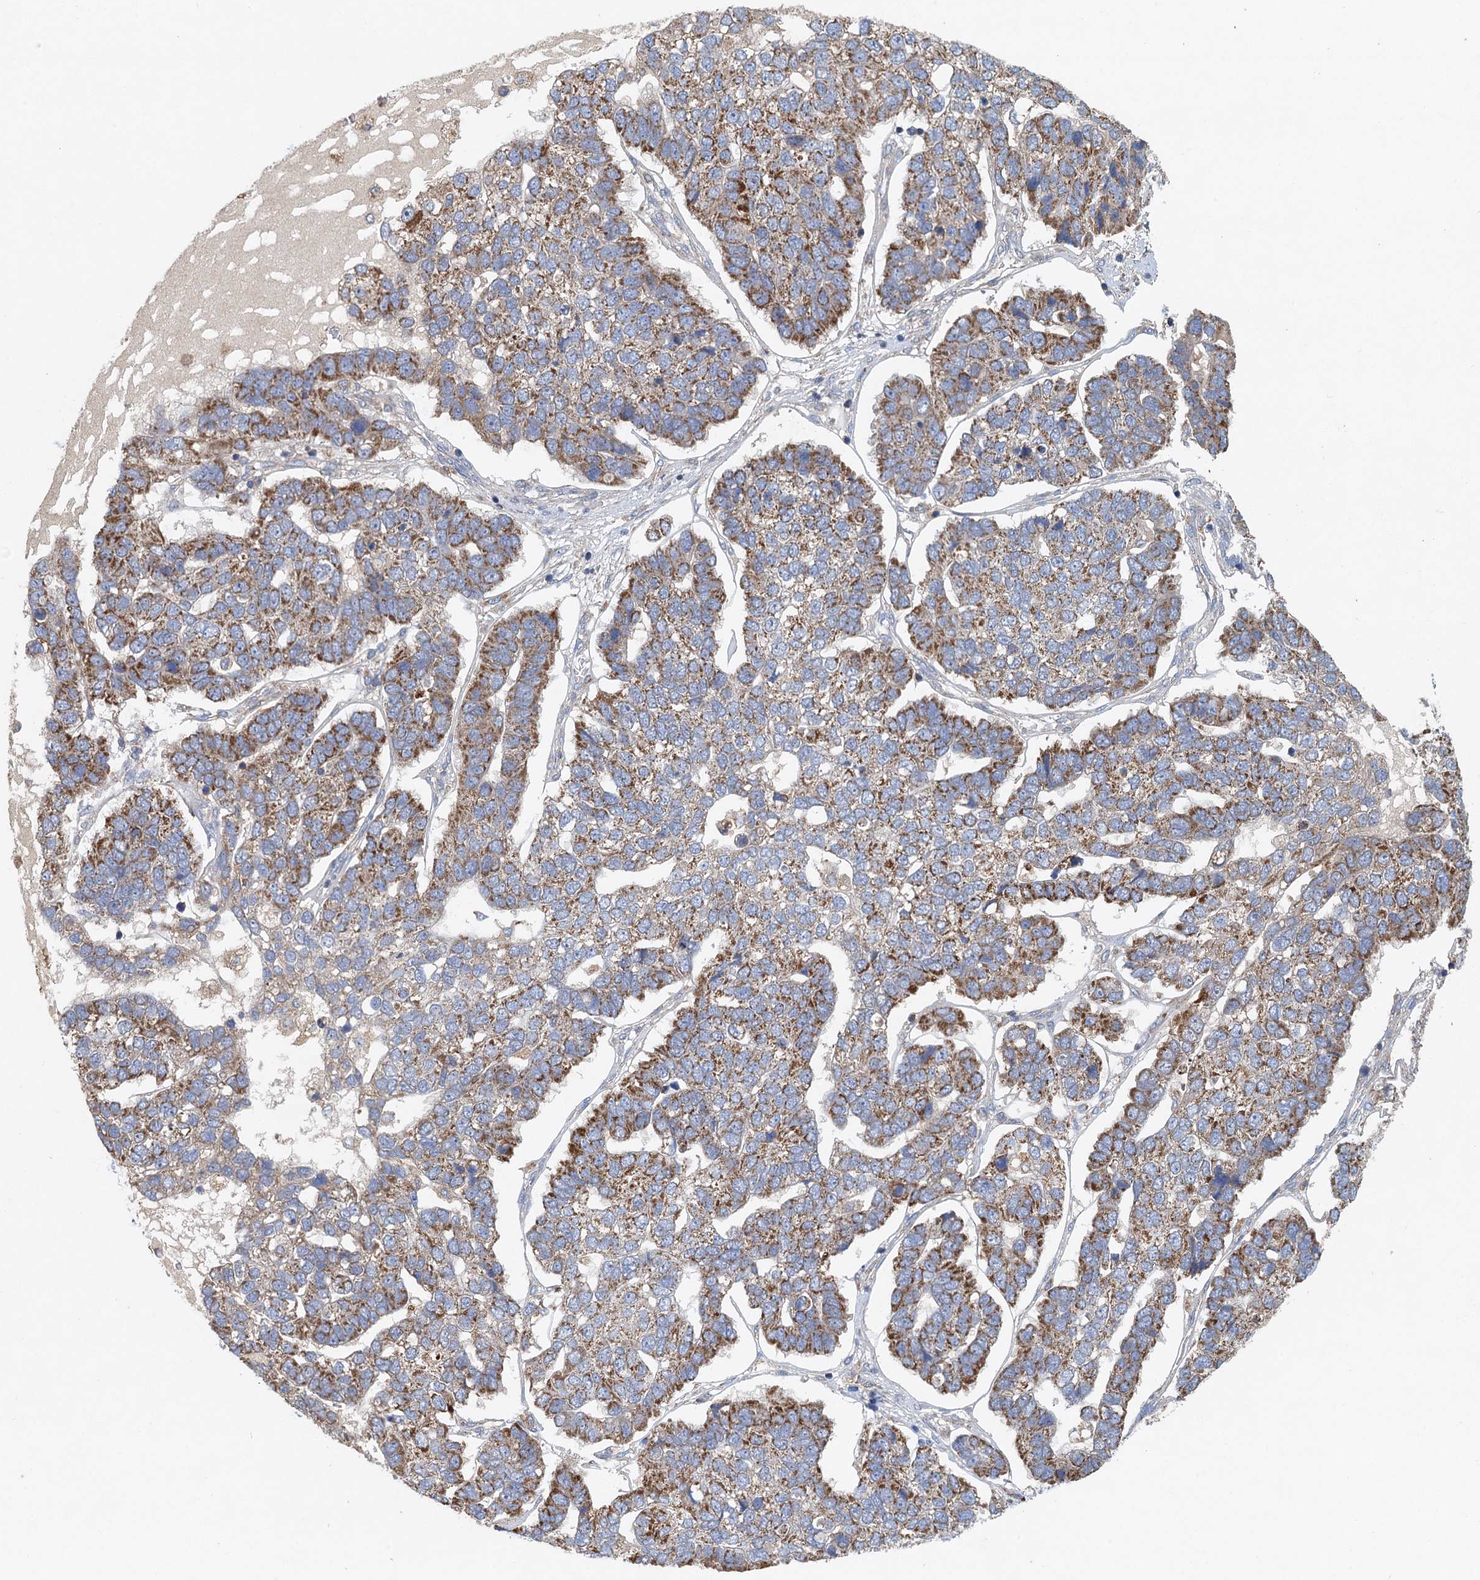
{"staining": {"intensity": "moderate", "quantity": ">75%", "location": "cytoplasmic/membranous"}, "tissue": "pancreatic cancer", "cell_type": "Tumor cells", "image_type": "cancer", "snomed": [{"axis": "morphology", "description": "Adenocarcinoma, NOS"}, {"axis": "topography", "description": "Pancreas"}], "caption": "Protein staining of adenocarcinoma (pancreatic) tissue demonstrates moderate cytoplasmic/membranous positivity in approximately >75% of tumor cells.", "gene": "BCS1L", "patient": {"sex": "female", "age": 61}}